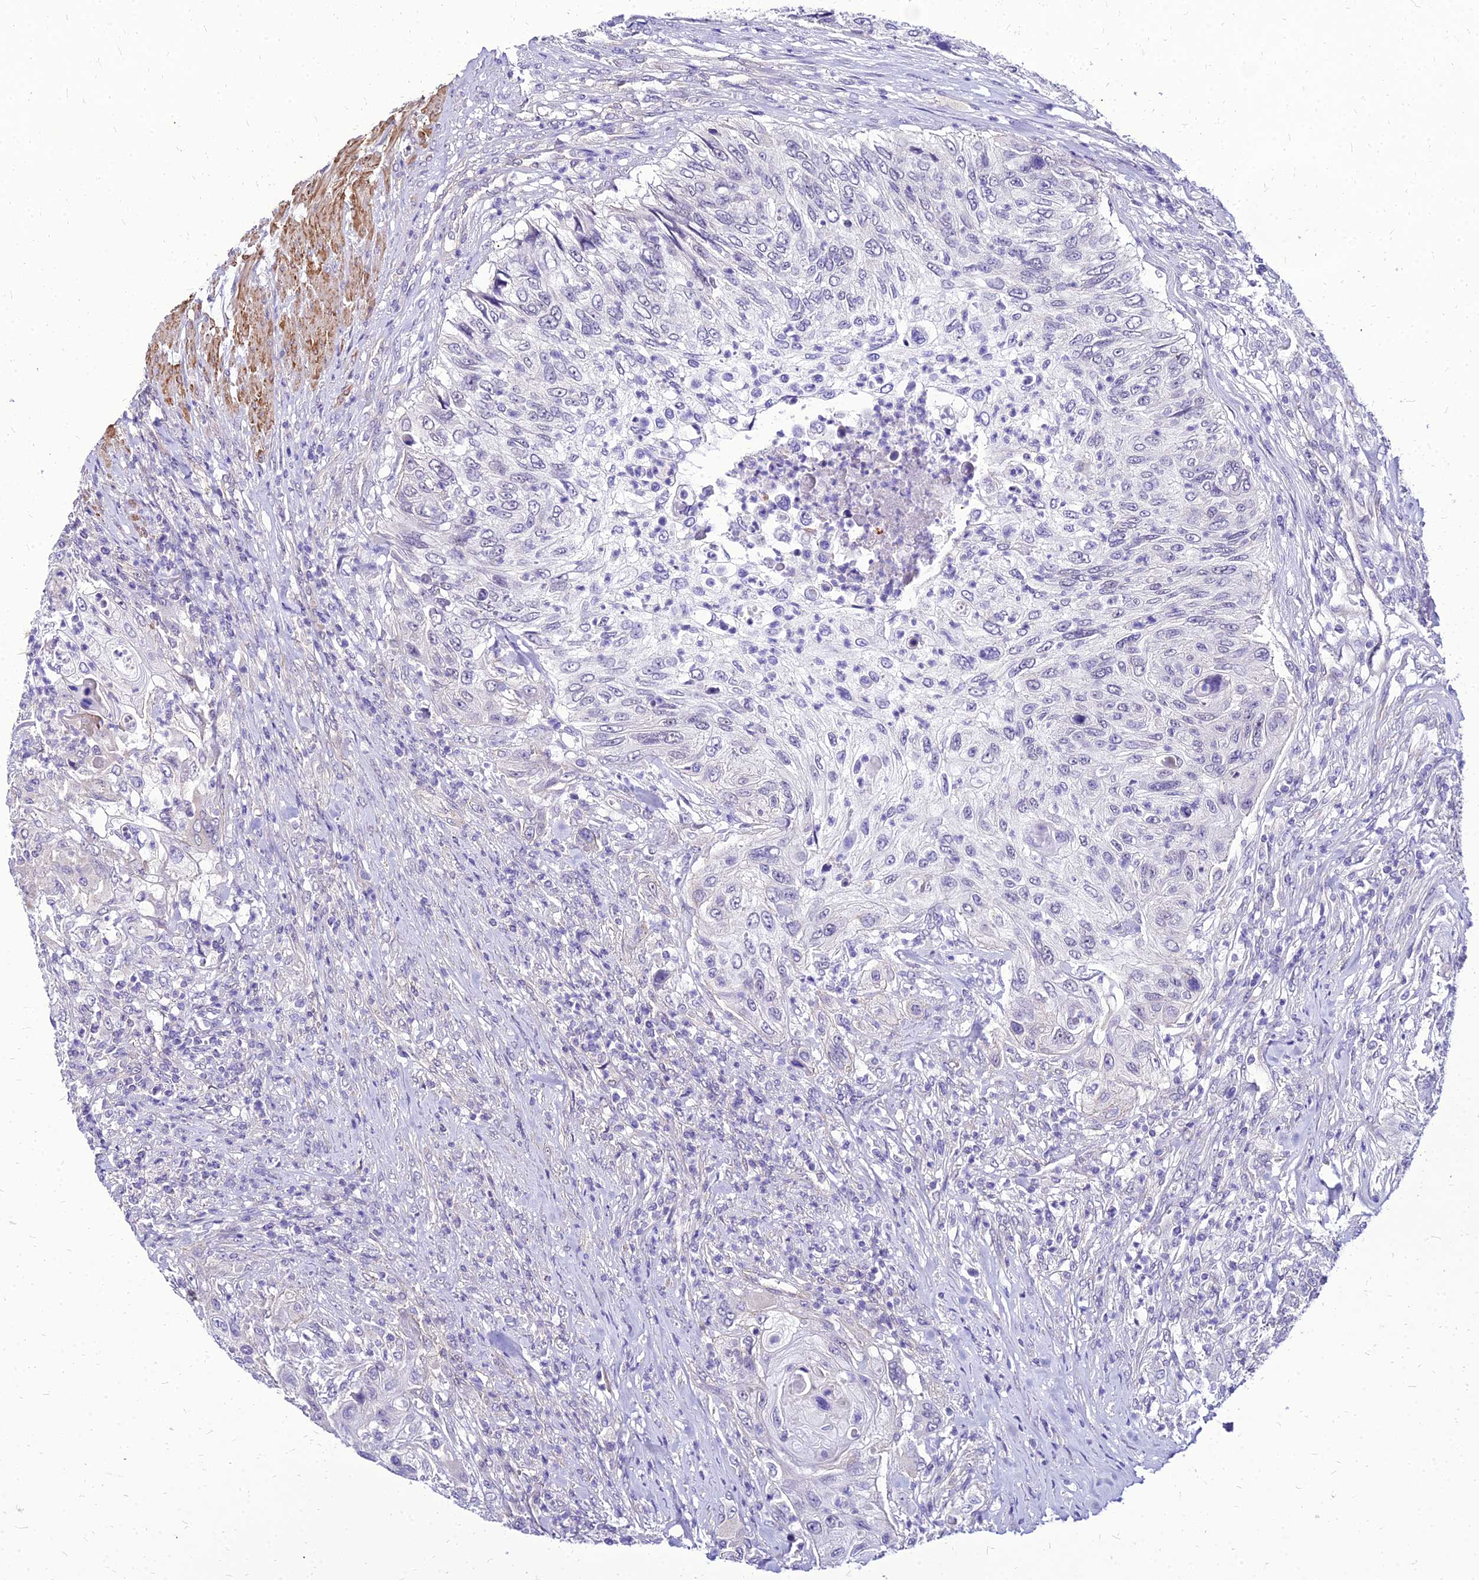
{"staining": {"intensity": "negative", "quantity": "none", "location": "none"}, "tissue": "urothelial cancer", "cell_type": "Tumor cells", "image_type": "cancer", "snomed": [{"axis": "morphology", "description": "Urothelial carcinoma, High grade"}, {"axis": "topography", "description": "Urinary bladder"}], "caption": "Immunohistochemical staining of urothelial carcinoma (high-grade) demonstrates no significant positivity in tumor cells.", "gene": "YEATS2", "patient": {"sex": "female", "age": 60}}